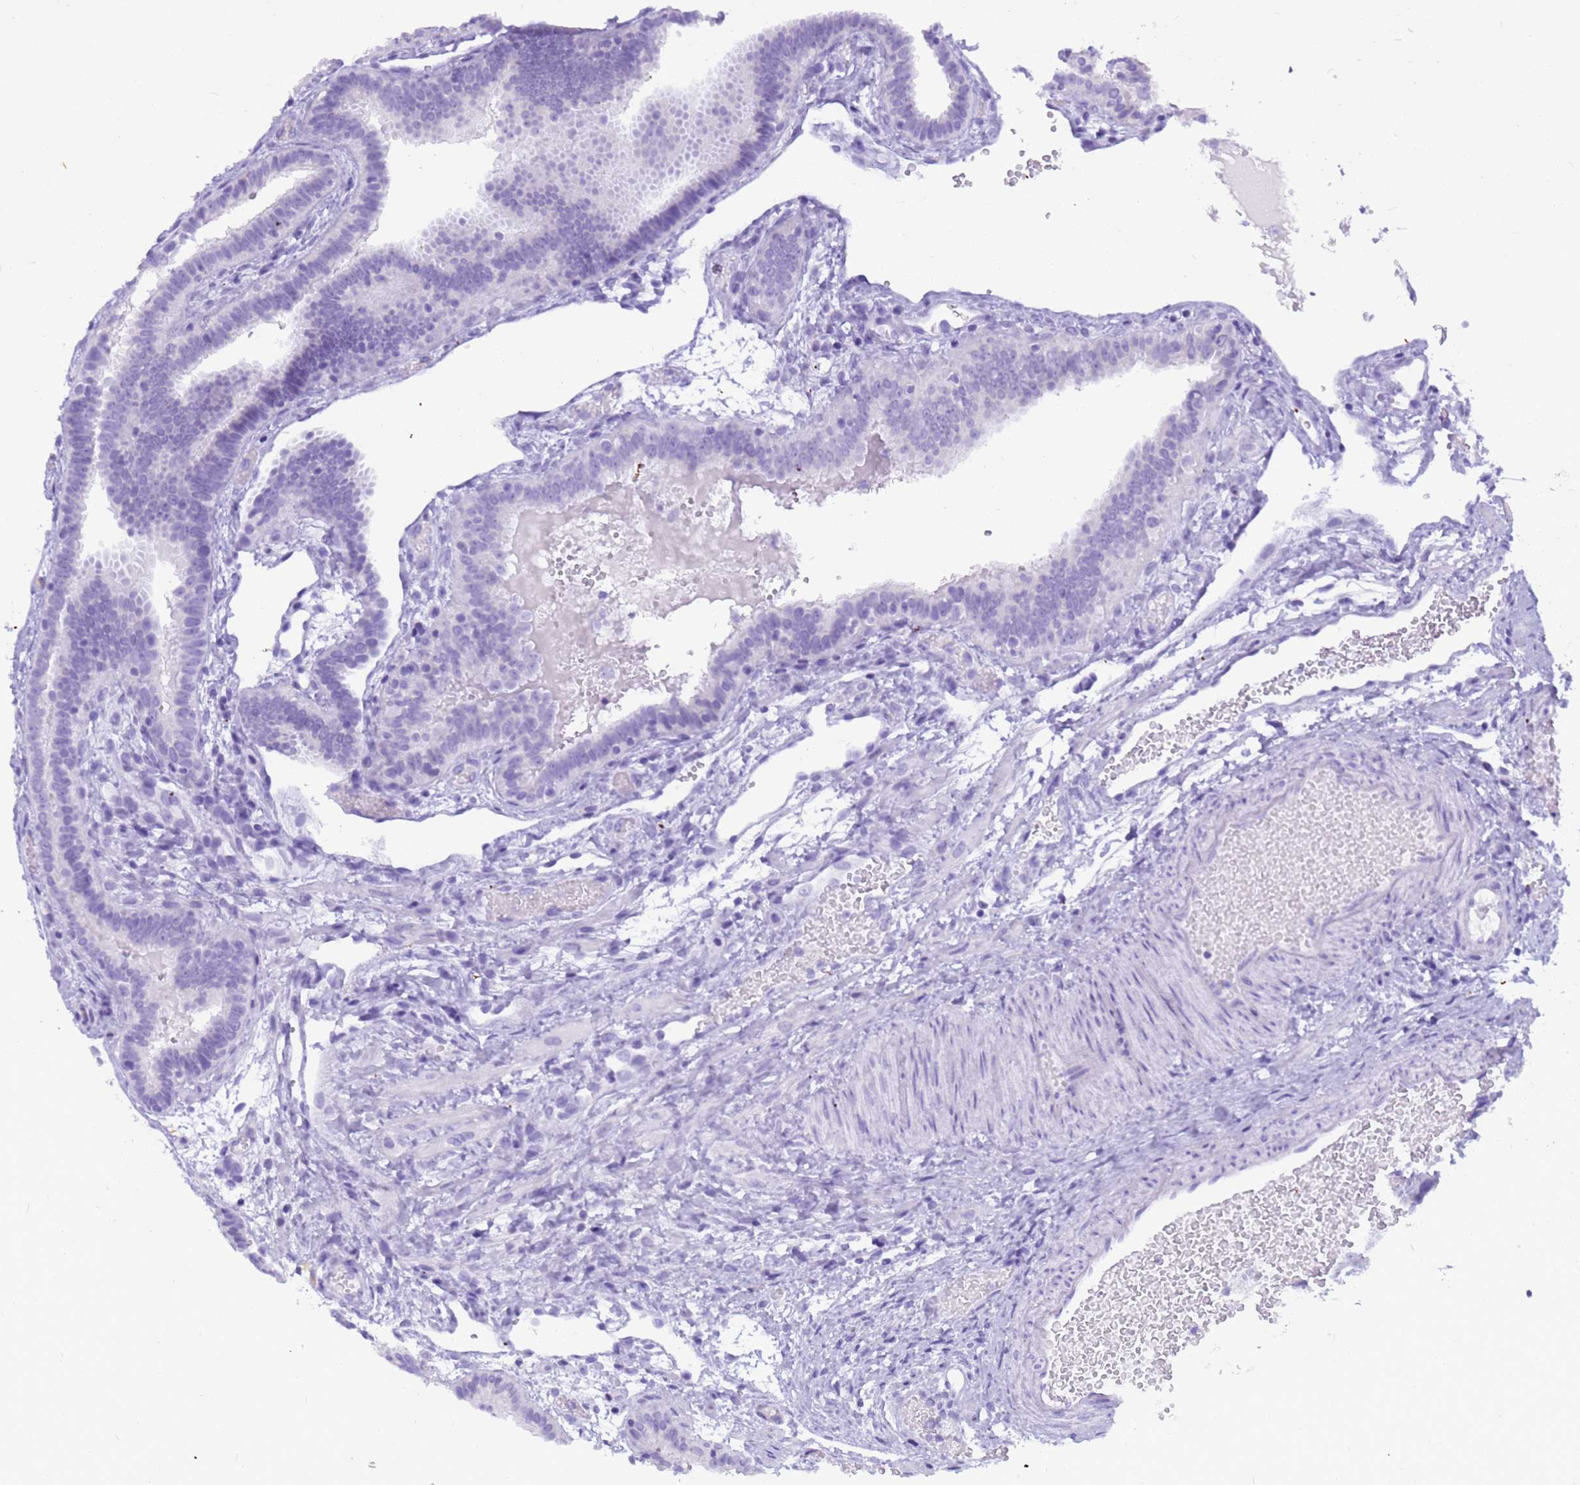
{"staining": {"intensity": "negative", "quantity": "none", "location": "none"}, "tissue": "fallopian tube", "cell_type": "Glandular cells", "image_type": "normal", "snomed": [{"axis": "morphology", "description": "Normal tissue, NOS"}, {"axis": "topography", "description": "Fallopian tube"}], "caption": "This micrograph is of benign fallopian tube stained with IHC to label a protein in brown with the nuclei are counter-stained blue. There is no staining in glandular cells. (Stains: DAB immunohistochemistry with hematoxylin counter stain, Microscopy: brightfield microscopy at high magnification).", "gene": "STATH", "patient": {"sex": "female", "age": 37}}